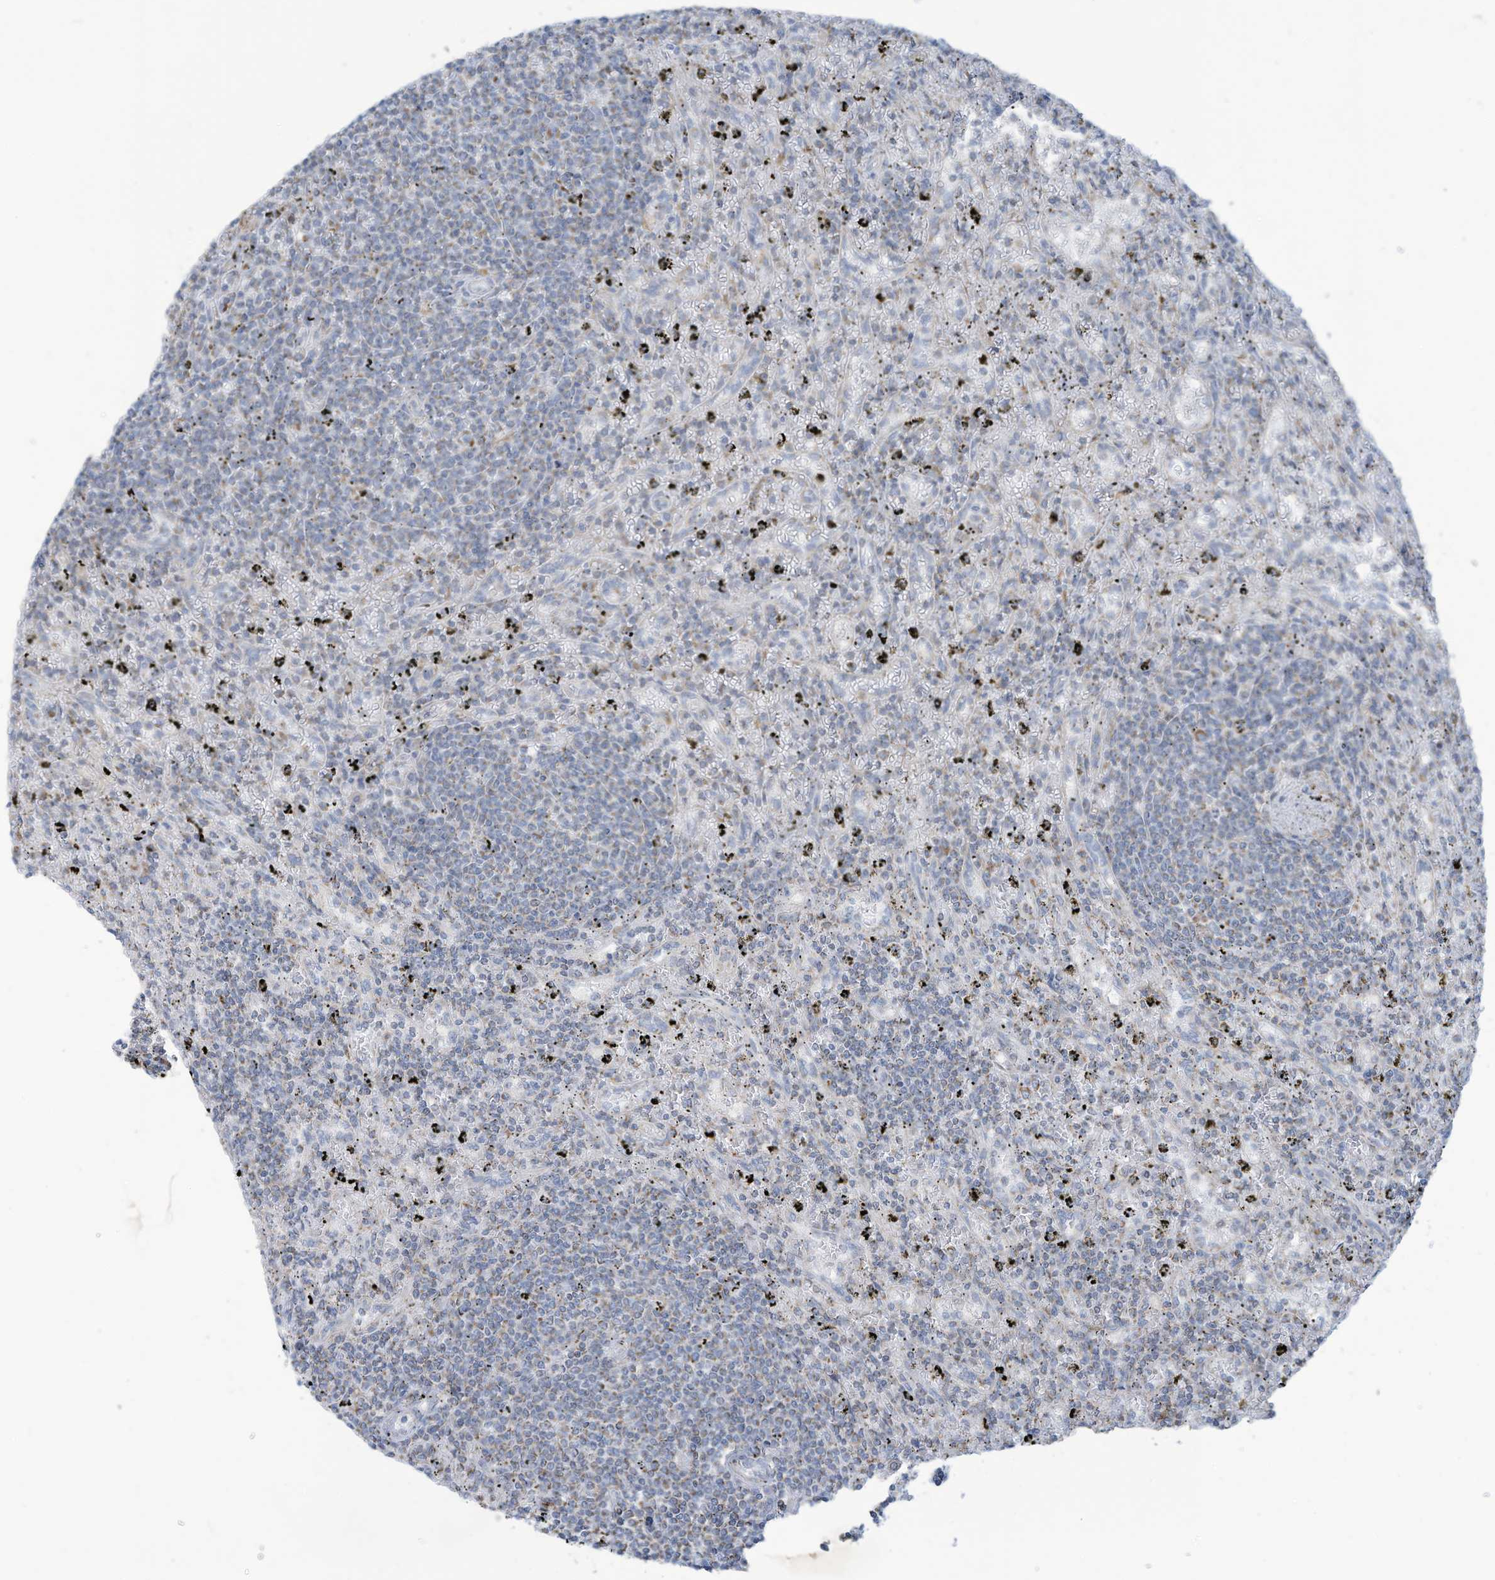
{"staining": {"intensity": "negative", "quantity": "none", "location": "none"}, "tissue": "lymphoma", "cell_type": "Tumor cells", "image_type": "cancer", "snomed": [{"axis": "morphology", "description": "Malignant lymphoma, non-Hodgkin's type, Low grade"}, {"axis": "topography", "description": "Spleen"}], "caption": "Immunohistochemistry micrograph of human lymphoma stained for a protein (brown), which exhibits no staining in tumor cells. The staining was performed using DAB to visualize the protein expression in brown, while the nuclei were stained in blue with hematoxylin (Magnification: 20x).", "gene": "NLN", "patient": {"sex": "male", "age": 76}}